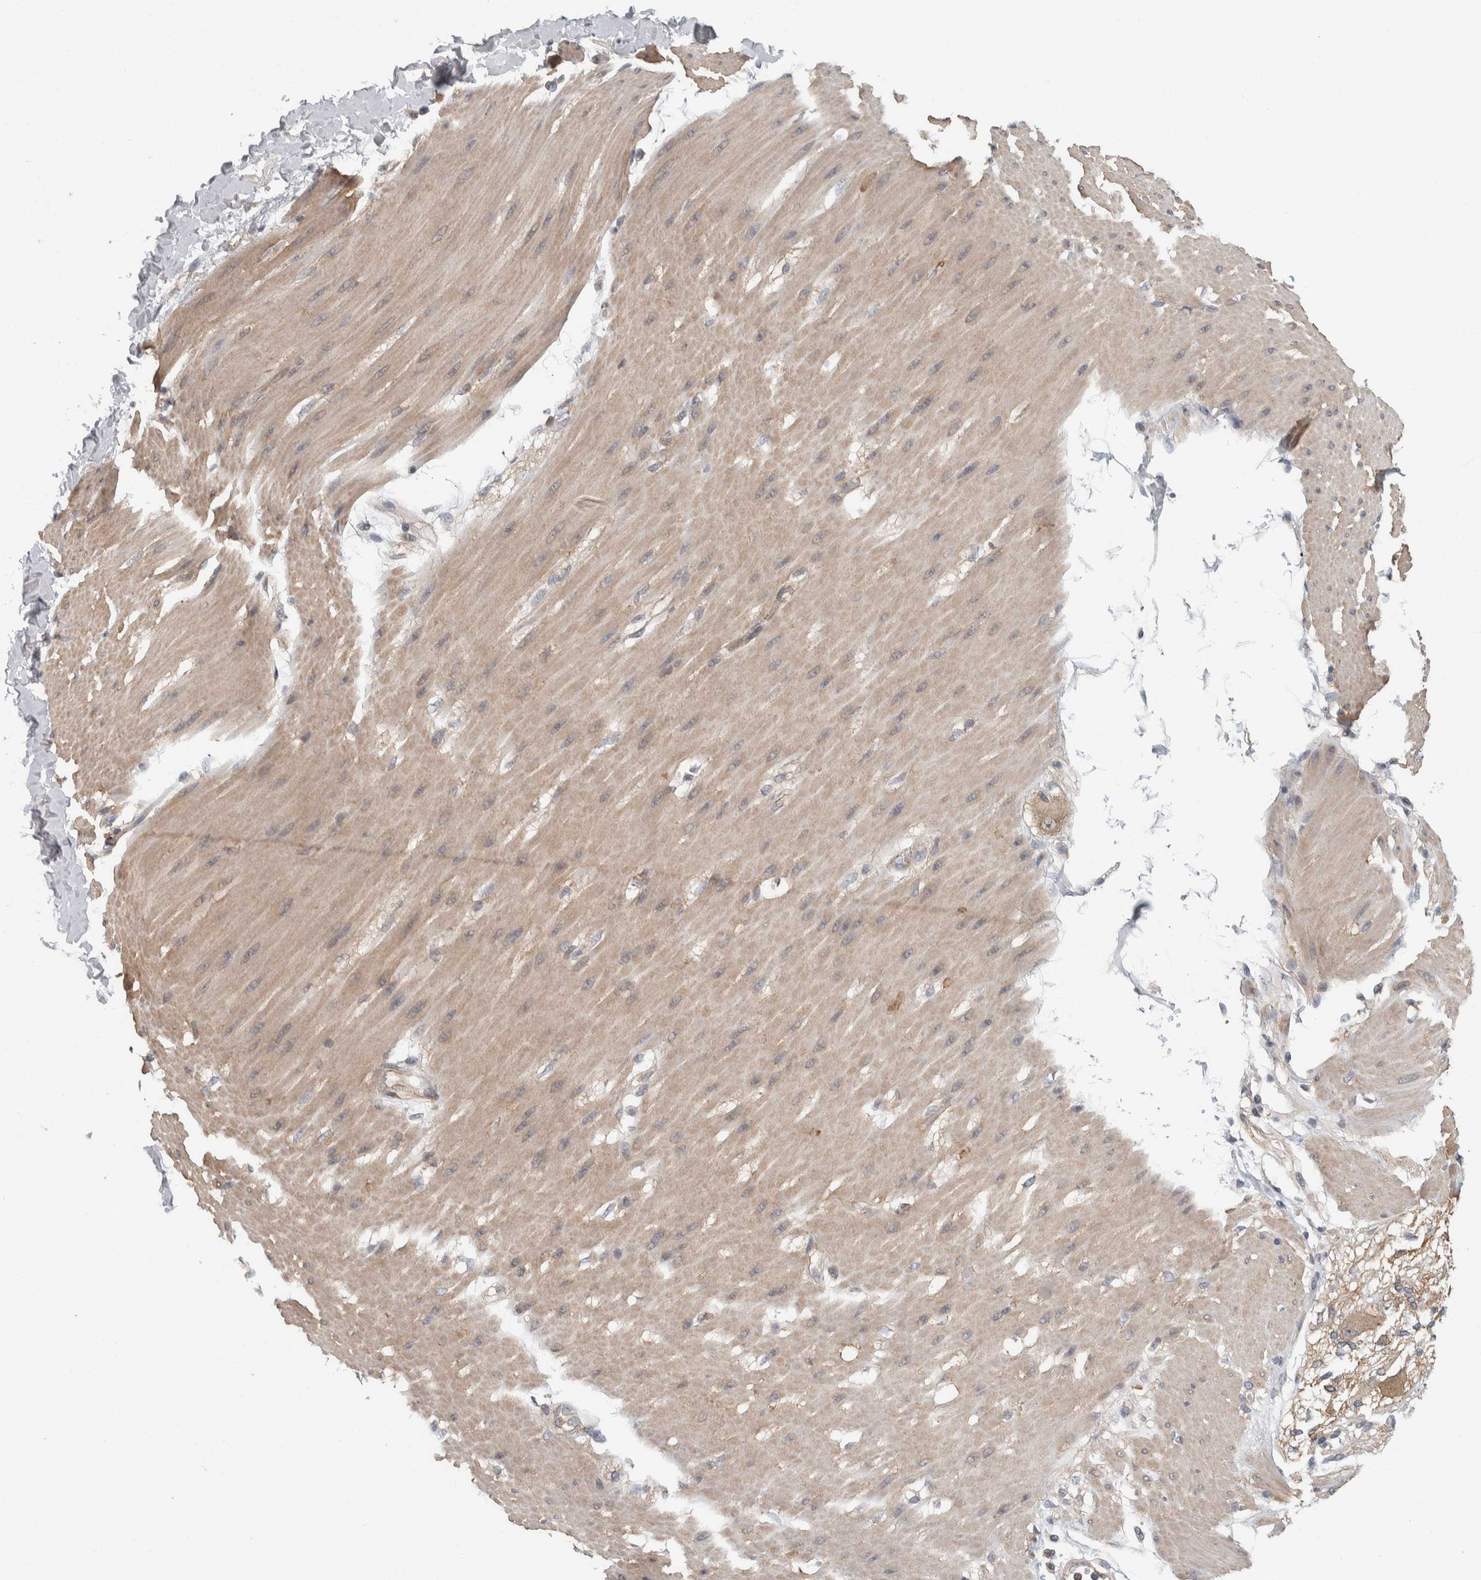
{"staining": {"intensity": "negative", "quantity": "none", "location": "none"}, "tissue": "adipose tissue", "cell_type": "Adipocytes", "image_type": "normal", "snomed": [{"axis": "morphology", "description": "Normal tissue, NOS"}, {"axis": "morphology", "description": "Adenocarcinoma, NOS"}, {"axis": "topography", "description": "Duodenum"}, {"axis": "topography", "description": "Peripheral nerve tissue"}], "caption": "The image shows no staining of adipocytes in normal adipose tissue.", "gene": "KCNJ3", "patient": {"sex": "female", "age": 60}}